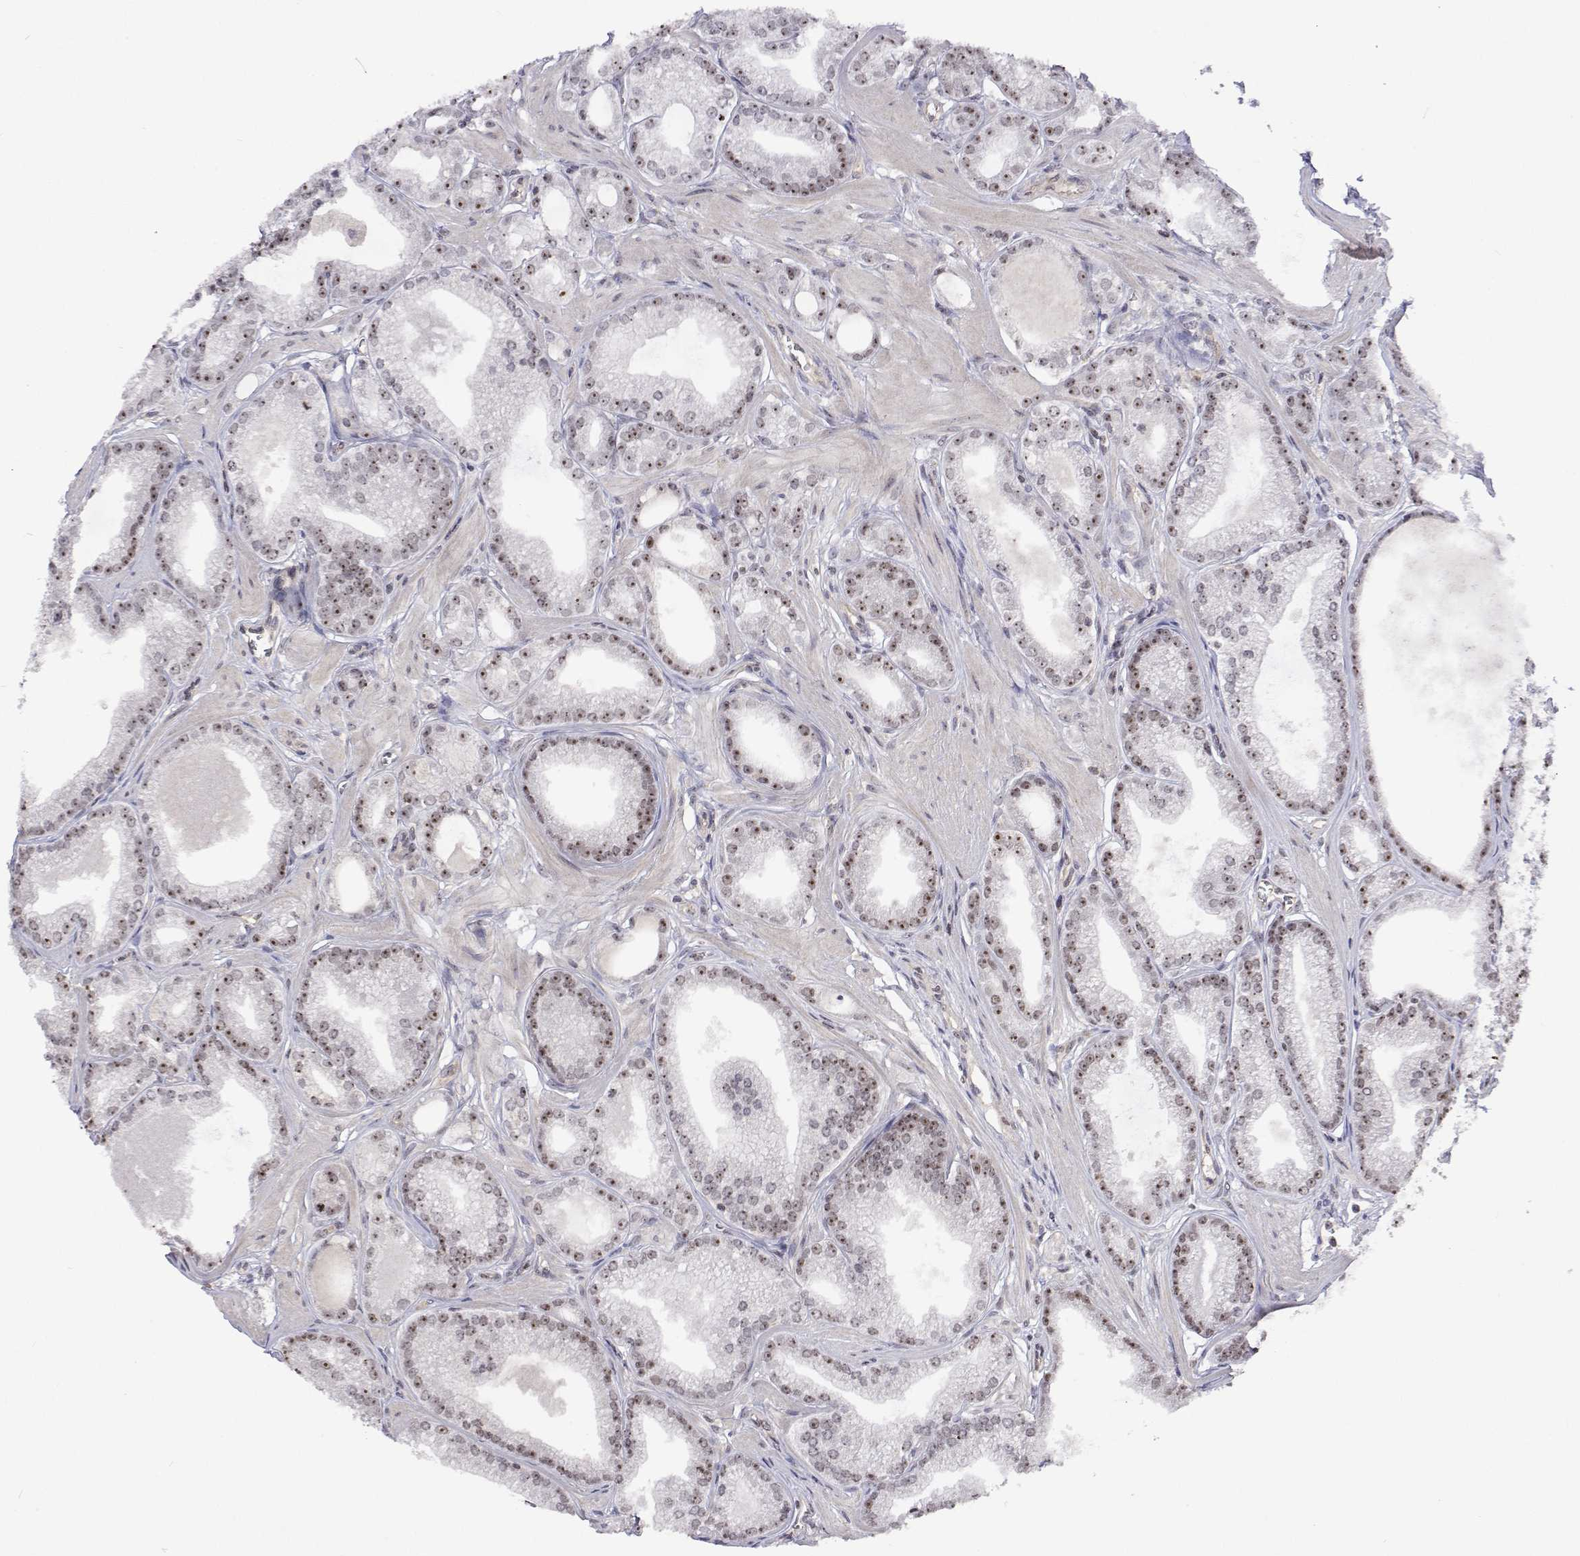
{"staining": {"intensity": "weak", "quantity": "25%-75%", "location": "nuclear"}, "tissue": "prostate cancer", "cell_type": "Tumor cells", "image_type": "cancer", "snomed": [{"axis": "morphology", "description": "Adenocarcinoma, NOS"}, {"axis": "topography", "description": "Prostate"}], "caption": "The photomicrograph reveals a brown stain indicating the presence of a protein in the nuclear of tumor cells in adenocarcinoma (prostate).", "gene": "NHP2", "patient": {"sex": "male", "age": 71}}